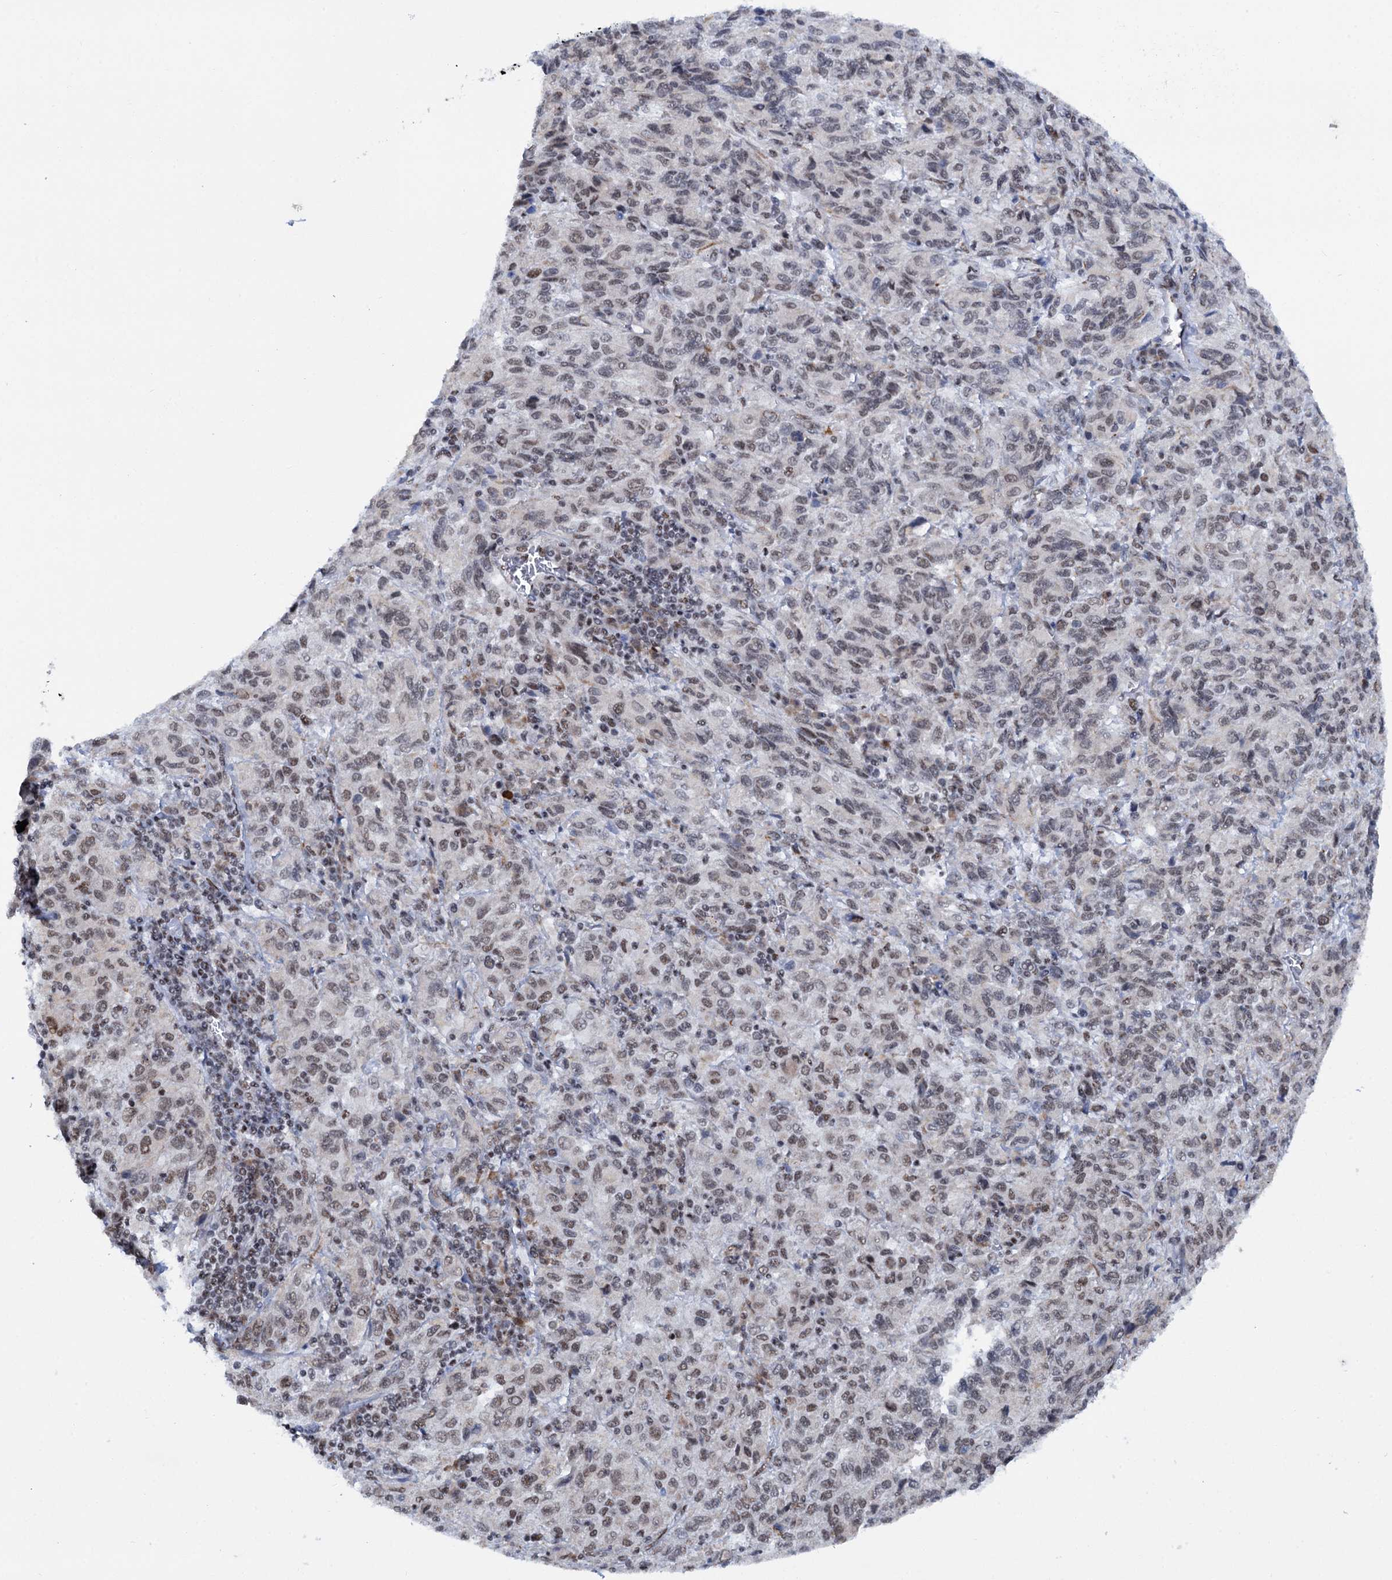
{"staining": {"intensity": "weak", "quantity": ">75%", "location": "nuclear"}, "tissue": "melanoma", "cell_type": "Tumor cells", "image_type": "cancer", "snomed": [{"axis": "morphology", "description": "Malignant melanoma, Metastatic site"}, {"axis": "topography", "description": "Lung"}], "caption": "Immunohistochemical staining of melanoma demonstrates low levels of weak nuclear protein expression in about >75% of tumor cells. Nuclei are stained in blue.", "gene": "SREK1", "patient": {"sex": "male", "age": 64}}